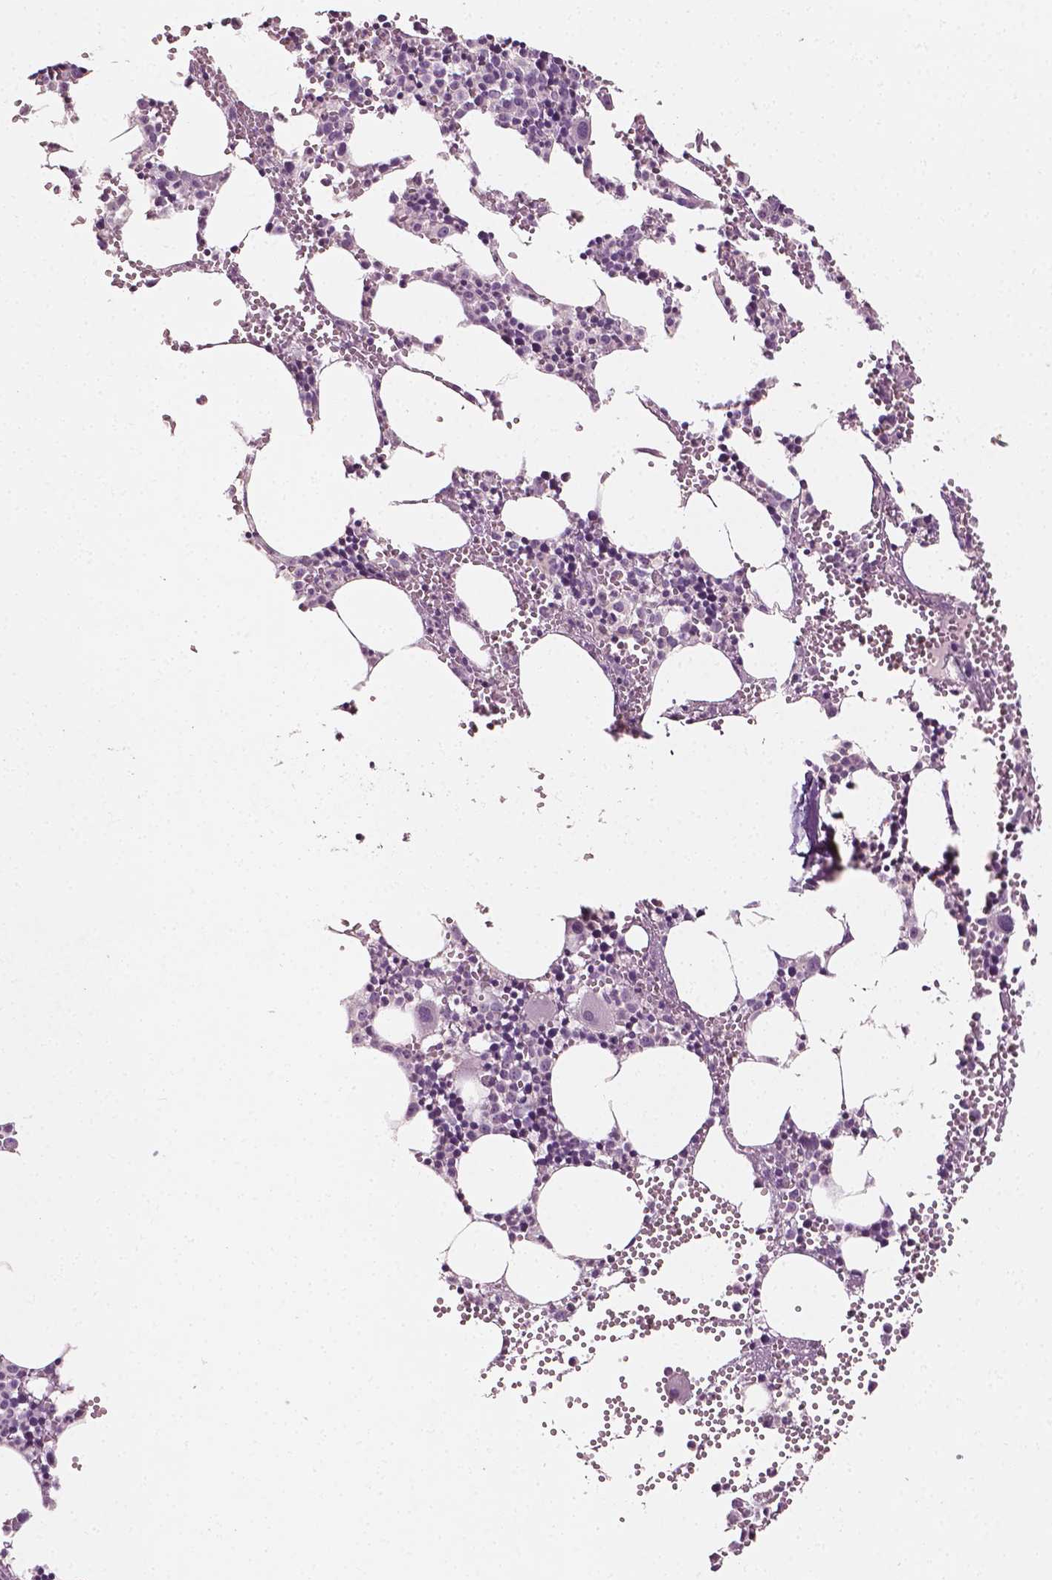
{"staining": {"intensity": "negative", "quantity": "none", "location": "none"}, "tissue": "bone marrow", "cell_type": "Hematopoietic cells", "image_type": "normal", "snomed": [{"axis": "morphology", "description": "Normal tissue, NOS"}, {"axis": "topography", "description": "Bone marrow"}], "caption": "Histopathology image shows no significant protein positivity in hematopoietic cells of unremarkable bone marrow. The staining is performed using DAB brown chromogen with nuclei counter-stained in using hematoxylin.", "gene": "PLA2R1", "patient": {"sex": "male", "age": 89}}